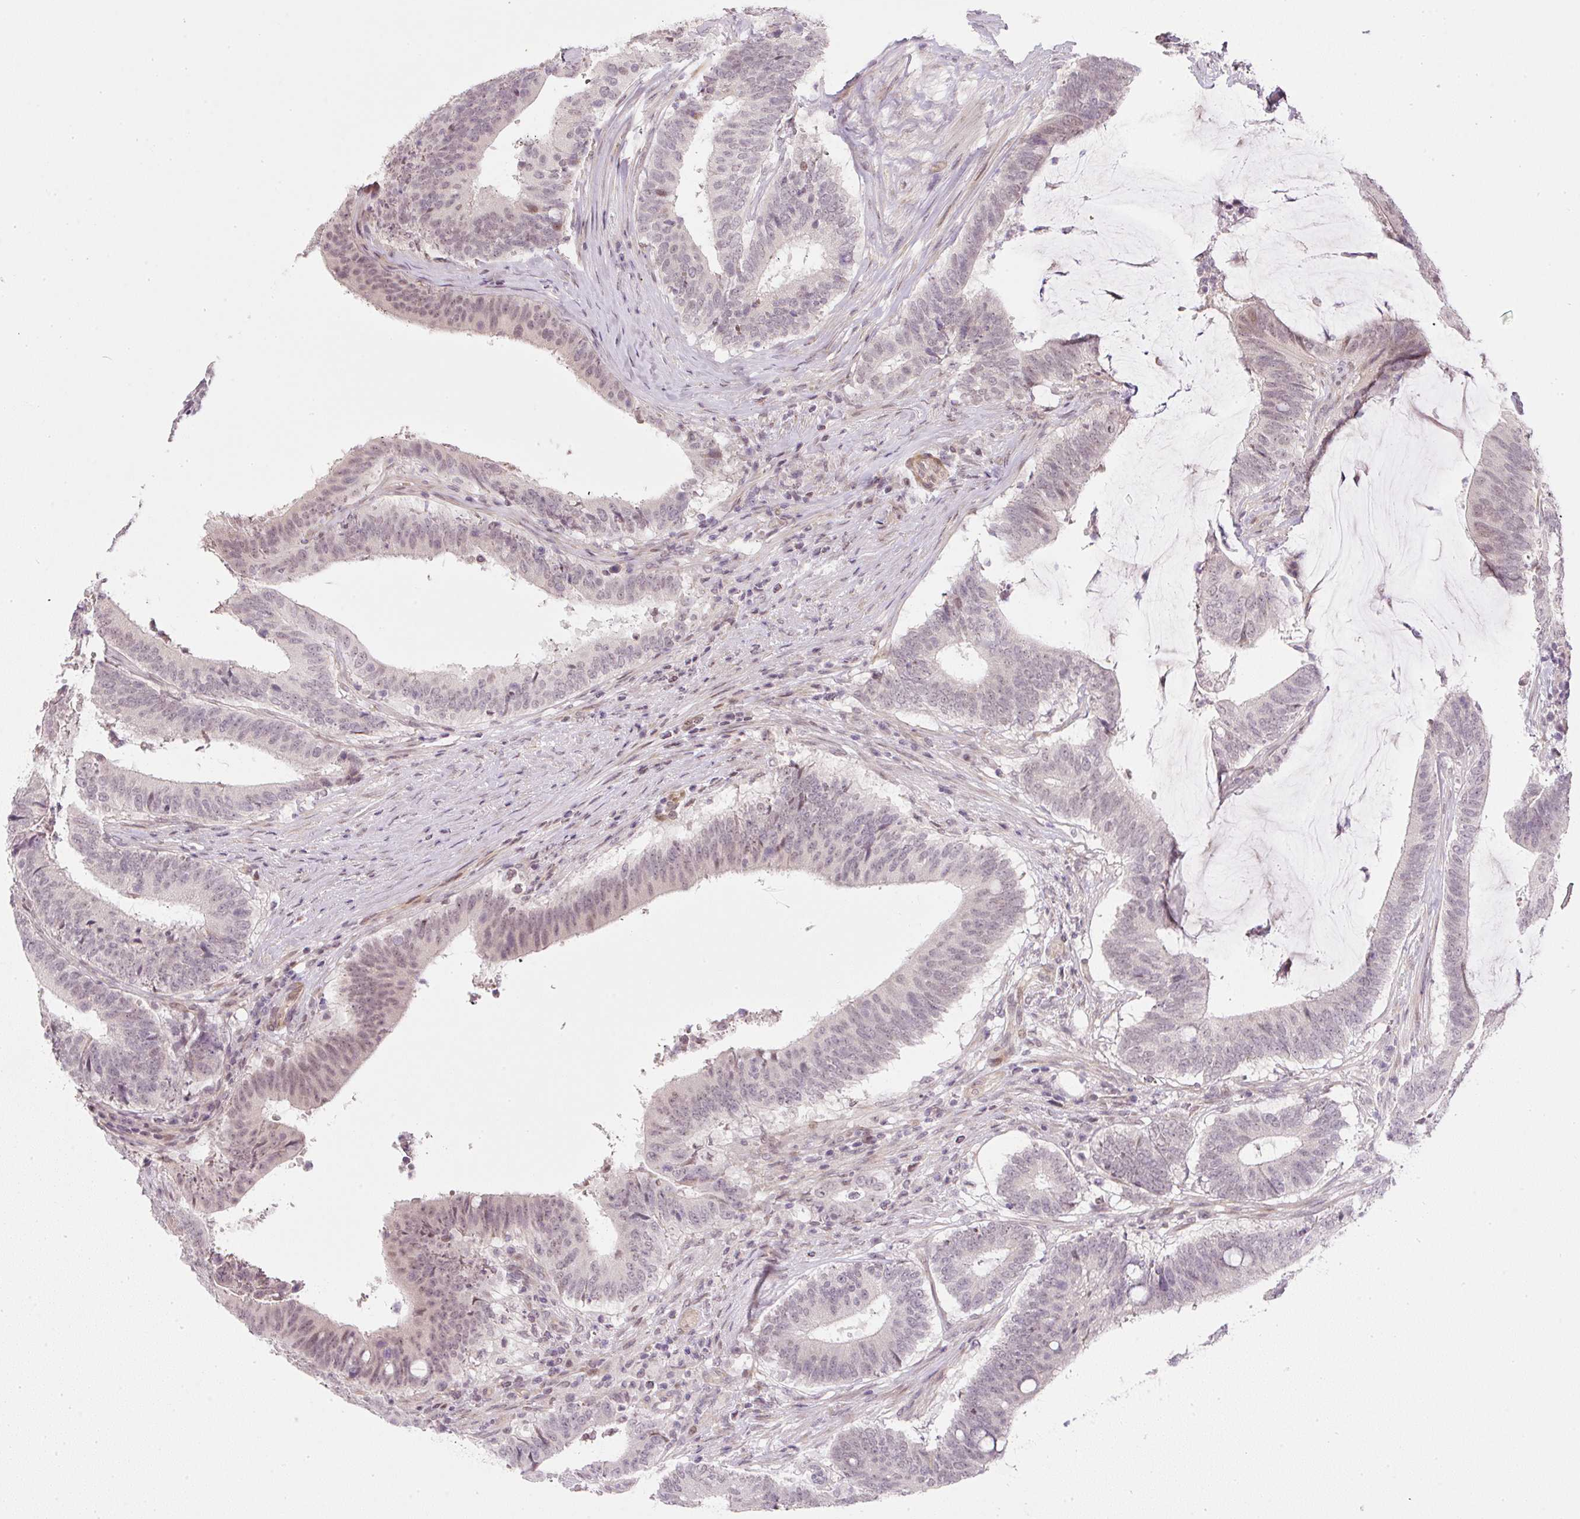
{"staining": {"intensity": "weak", "quantity": "25%-75%", "location": "nuclear"}, "tissue": "colorectal cancer", "cell_type": "Tumor cells", "image_type": "cancer", "snomed": [{"axis": "morphology", "description": "Adenocarcinoma, NOS"}, {"axis": "topography", "description": "Colon"}], "caption": "Human colorectal adenocarcinoma stained for a protein (brown) reveals weak nuclear positive staining in approximately 25%-75% of tumor cells.", "gene": "DPPA4", "patient": {"sex": "female", "age": 43}}